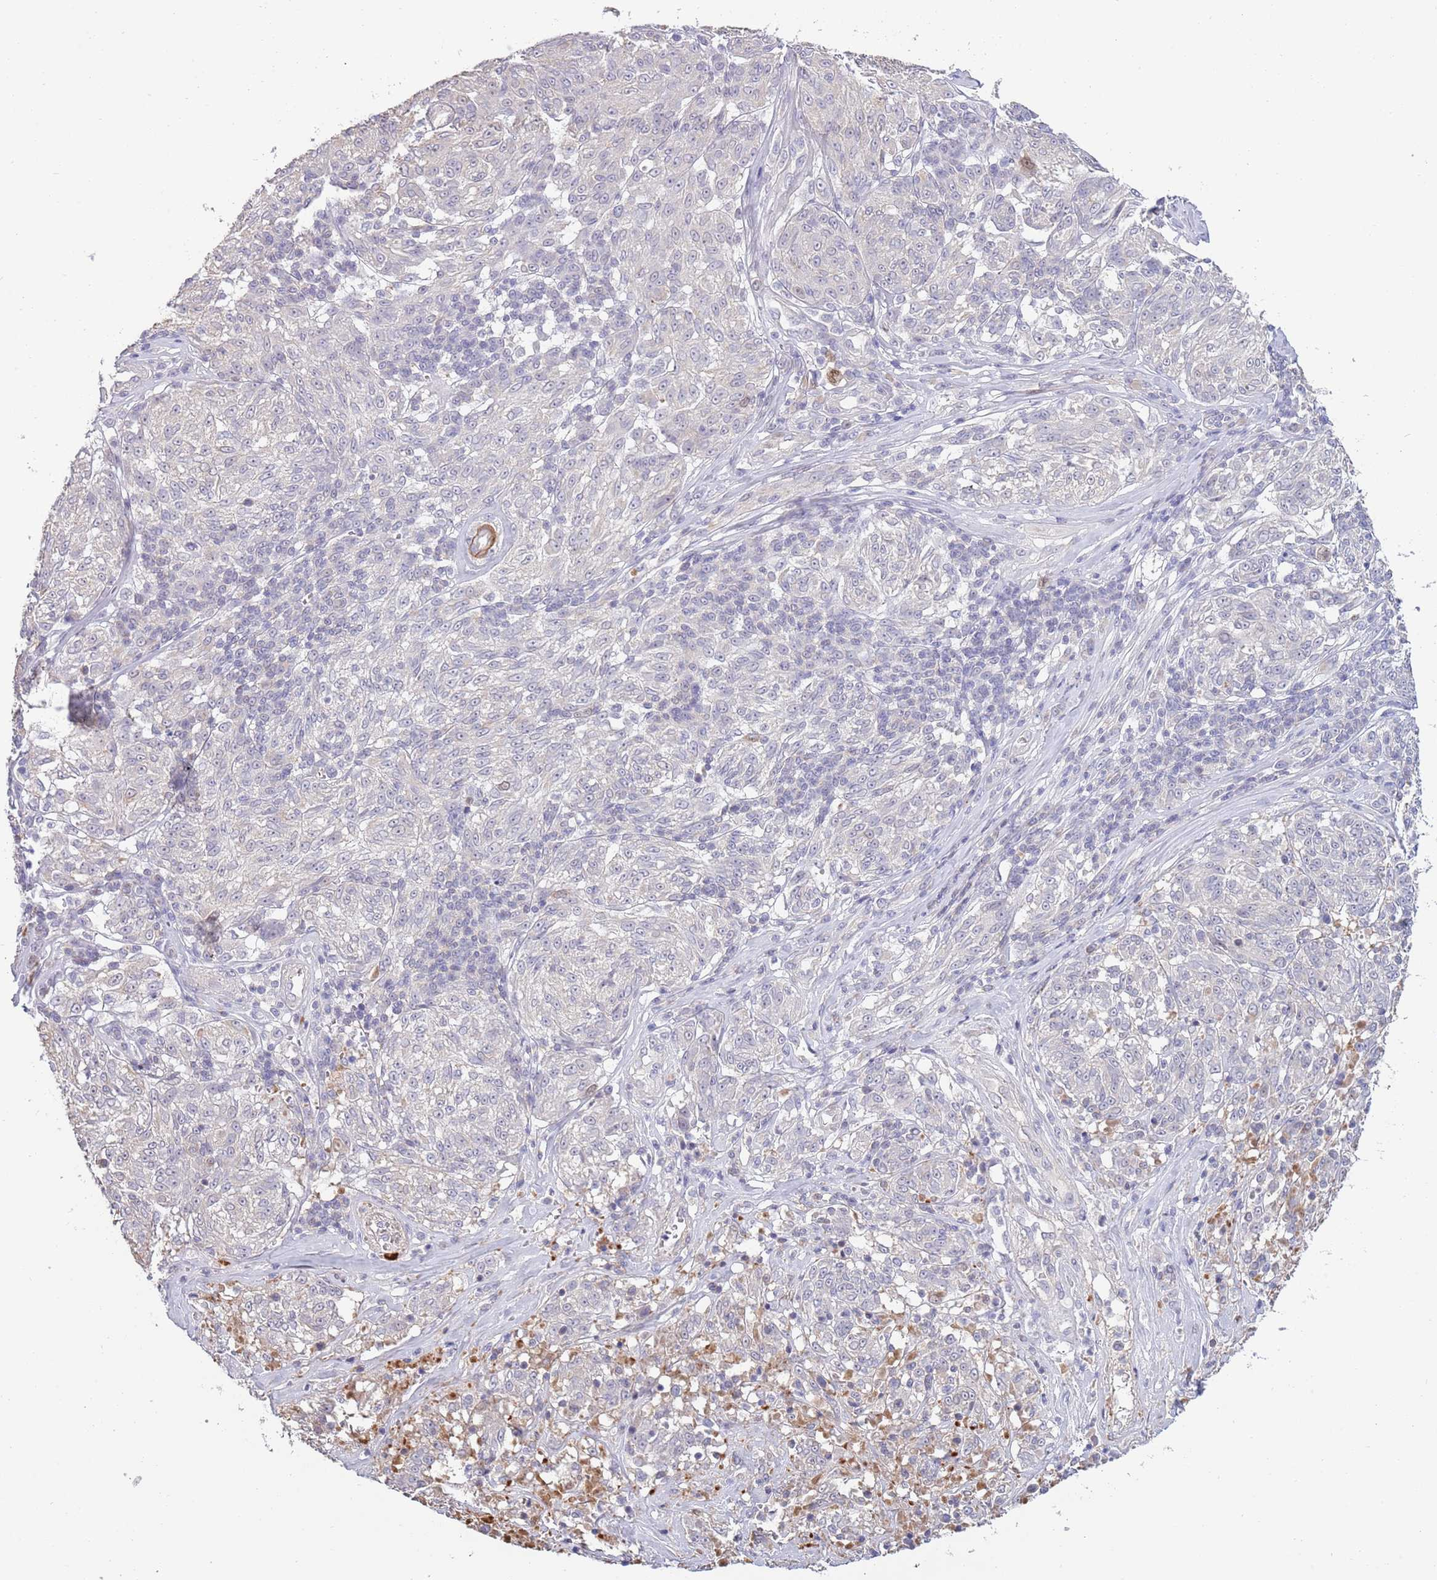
{"staining": {"intensity": "negative", "quantity": "none", "location": "none"}, "tissue": "melanoma", "cell_type": "Tumor cells", "image_type": "cancer", "snomed": [{"axis": "morphology", "description": "Malignant melanoma, NOS"}, {"axis": "topography", "description": "Skin"}], "caption": "Immunohistochemistry (IHC) photomicrograph of neoplastic tissue: malignant melanoma stained with DAB exhibits no significant protein expression in tumor cells.", "gene": "PIMREG", "patient": {"sex": "female", "age": 63}}